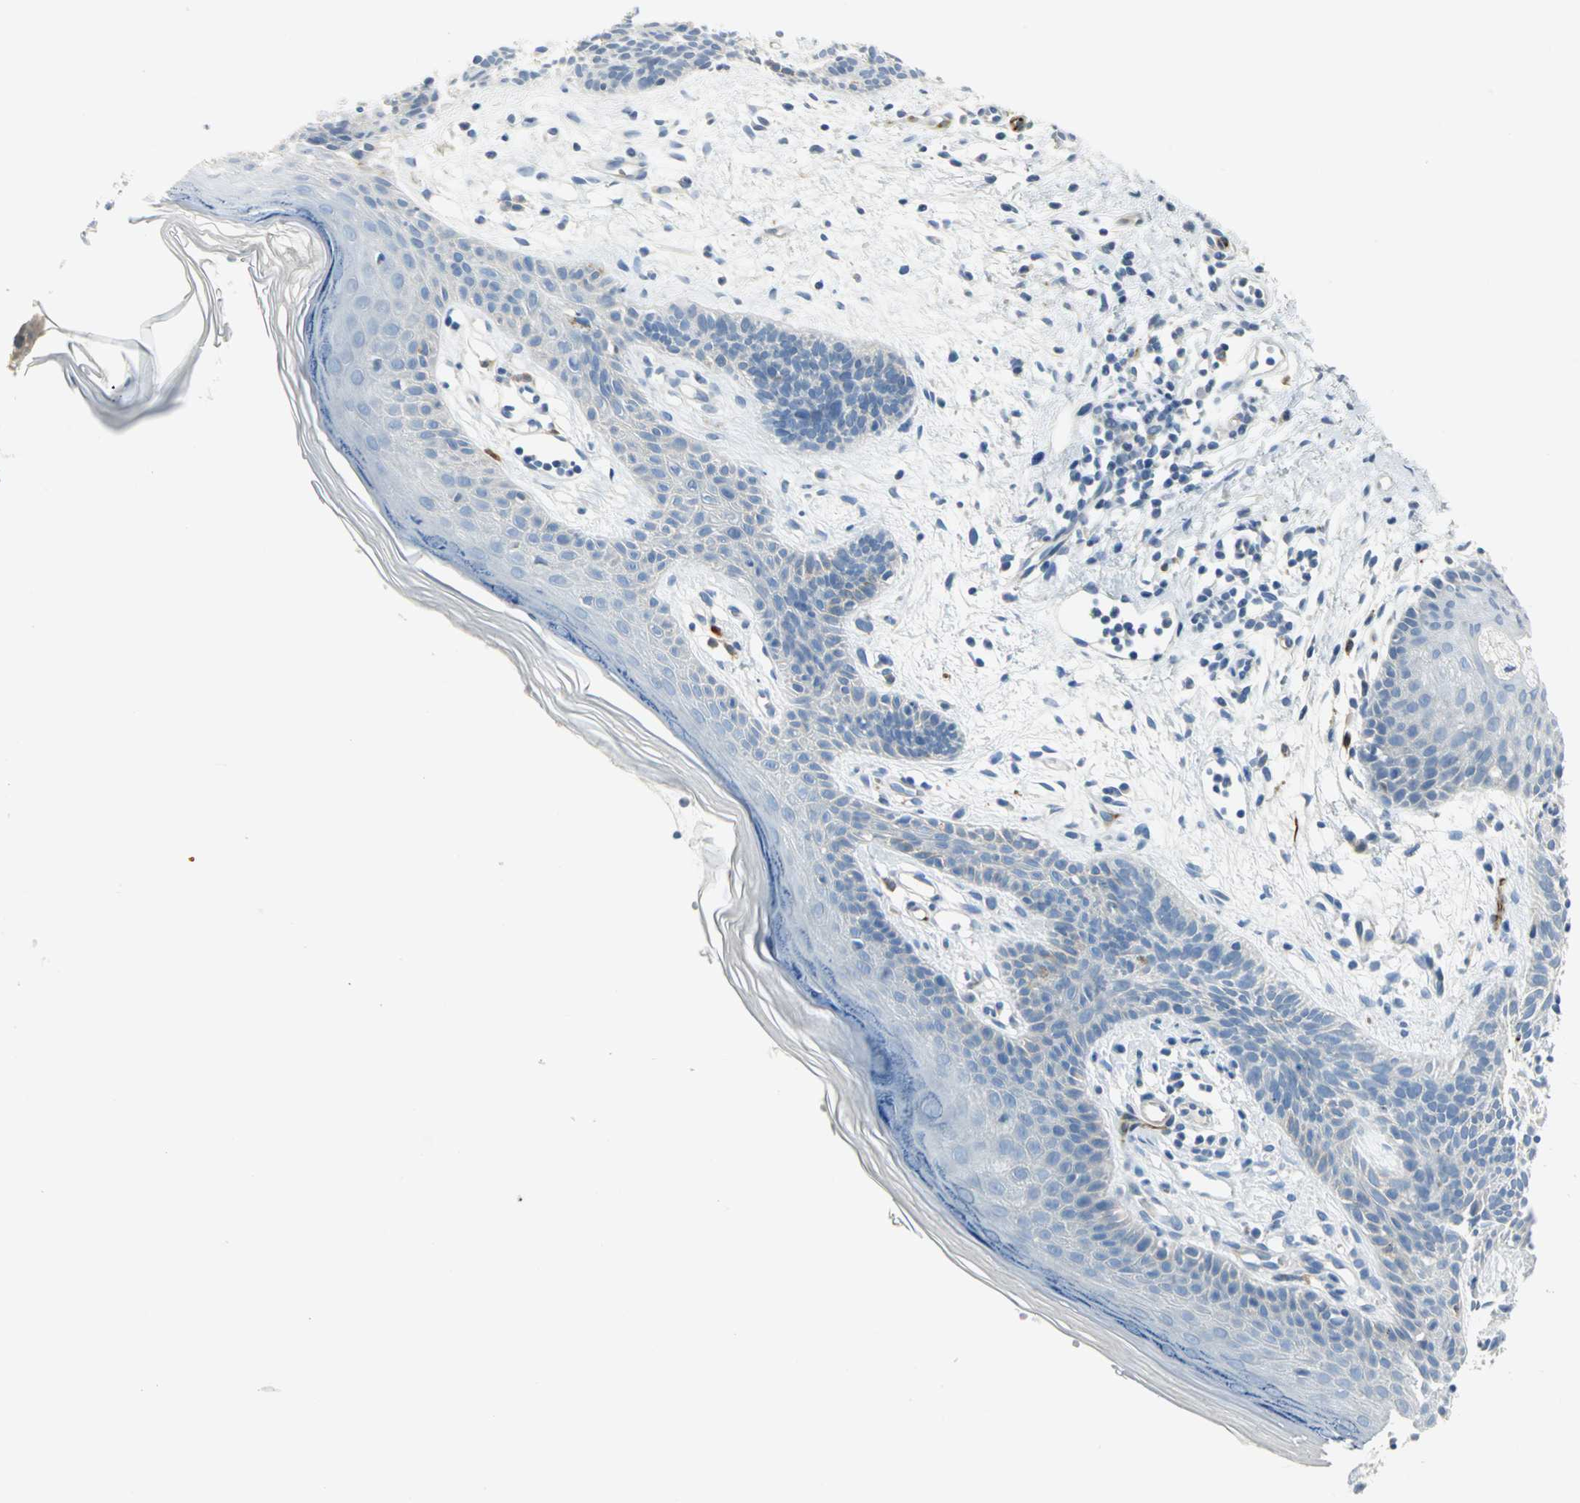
{"staining": {"intensity": "negative", "quantity": "none", "location": "none"}, "tissue": "skin cancer", "cell_type": "Tumor cells", "image_type": "cancer", "snomed": [{"axis": "morphology", "description": "Normal tissue, NOS"}, {"axis": "morphology", "description": "Basal cell carcinoma"}, {"axis": "topography", "description": "Skin"}], "caption": "Immunohistochemistry (IHC) photomicrograph of neoplastic tissue: basal cell carcinoma (skin) stained with DAB displays no significant protein positivity in tumor cells.", "gene": "ALOX15", "patient": {"sex": "female", "age": 69}}